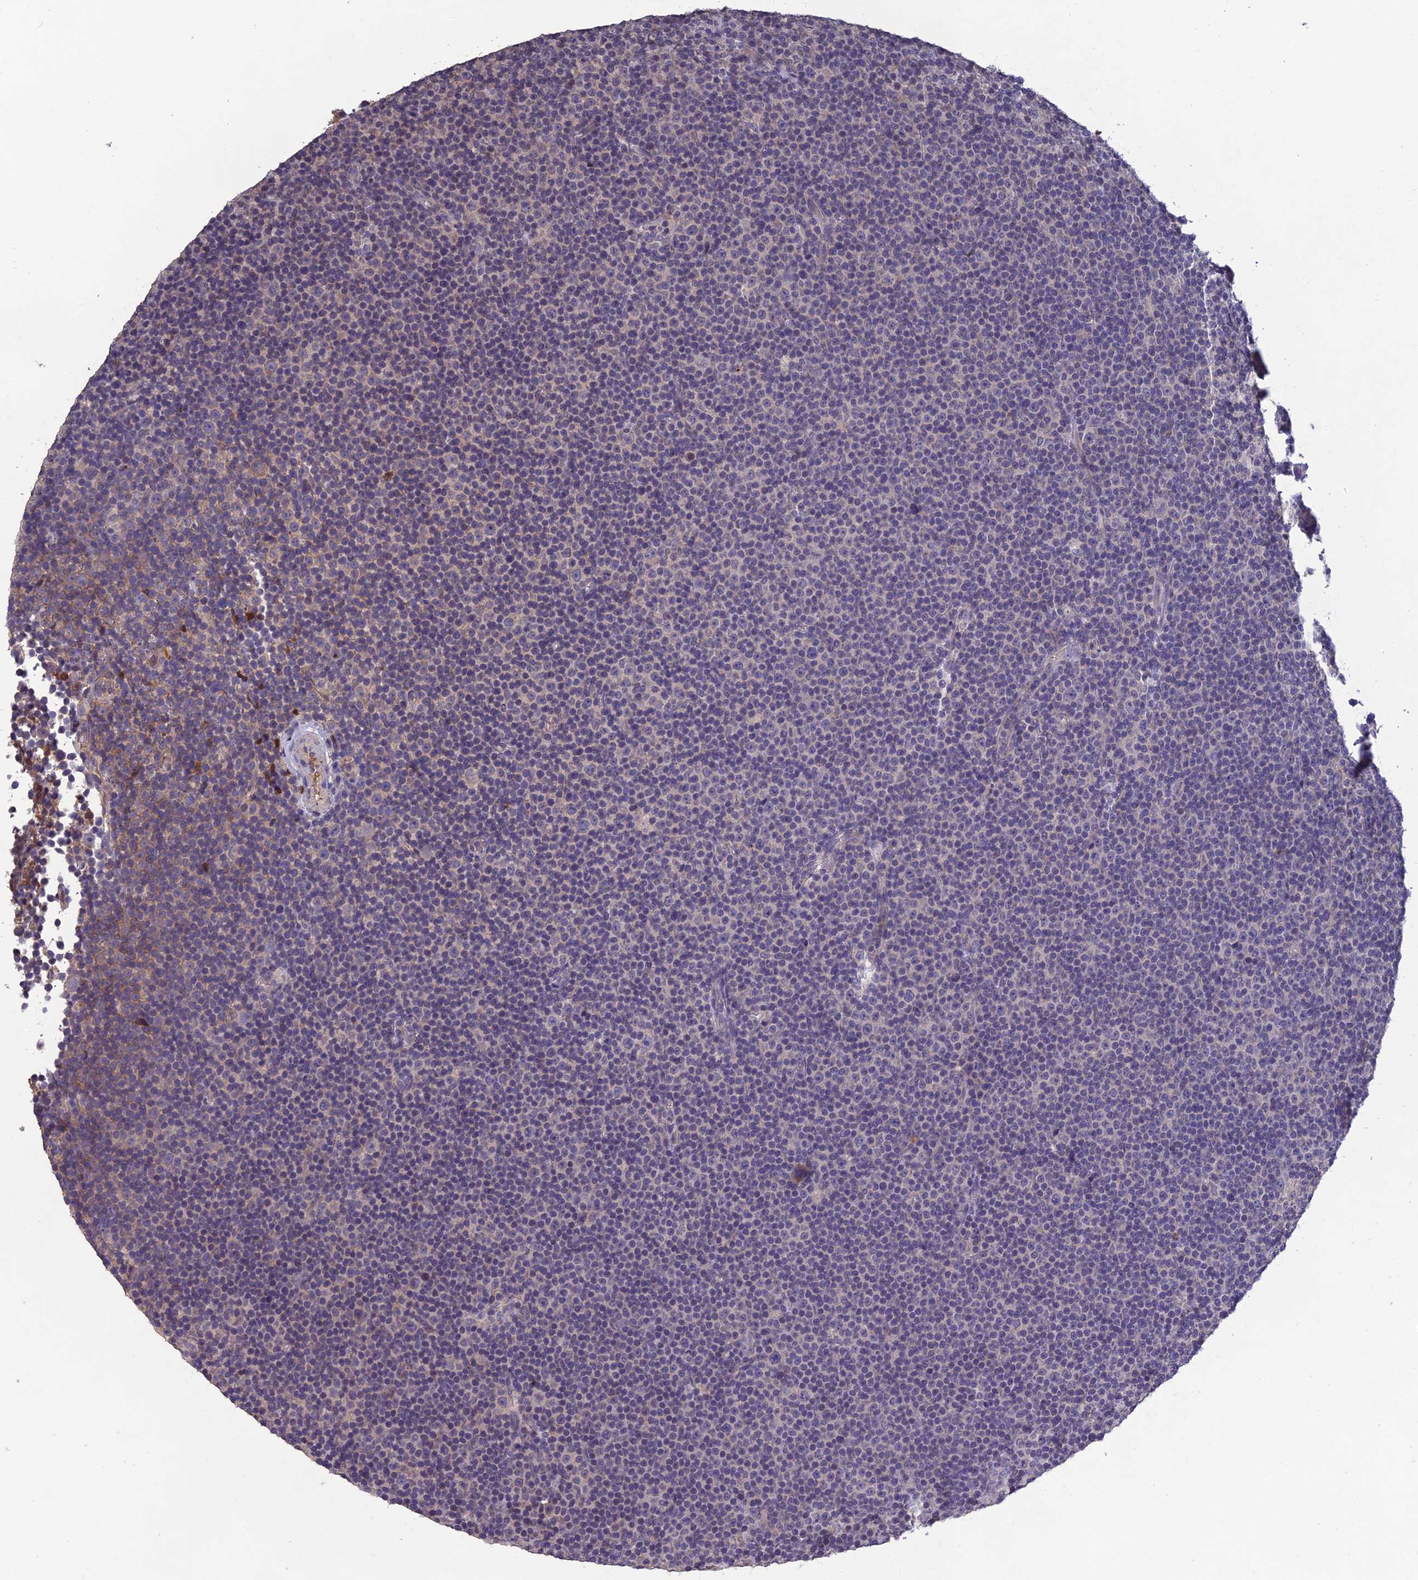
{"staining": {"intensity": "negative", "quantity": "none", "location": "none"}, "tissue": "lymphoma", "cell_type": "Tumor cells", "image_type": "cancer", "snomed": [{"axis": "morphology", "description": "Malignant lymphoma, non-Hodgkin's type, Low grade"}, {"axis": "topography", "description": "Lymph node"}], "caption": "Tumor cells are negative for brown protein staining in malignant lymphoma, non-Hodgkin's type (low-grade). Nuclei are stained in blue.", "gene": "SLC39A13", "patient": {"sex": "female", "age": 67}}